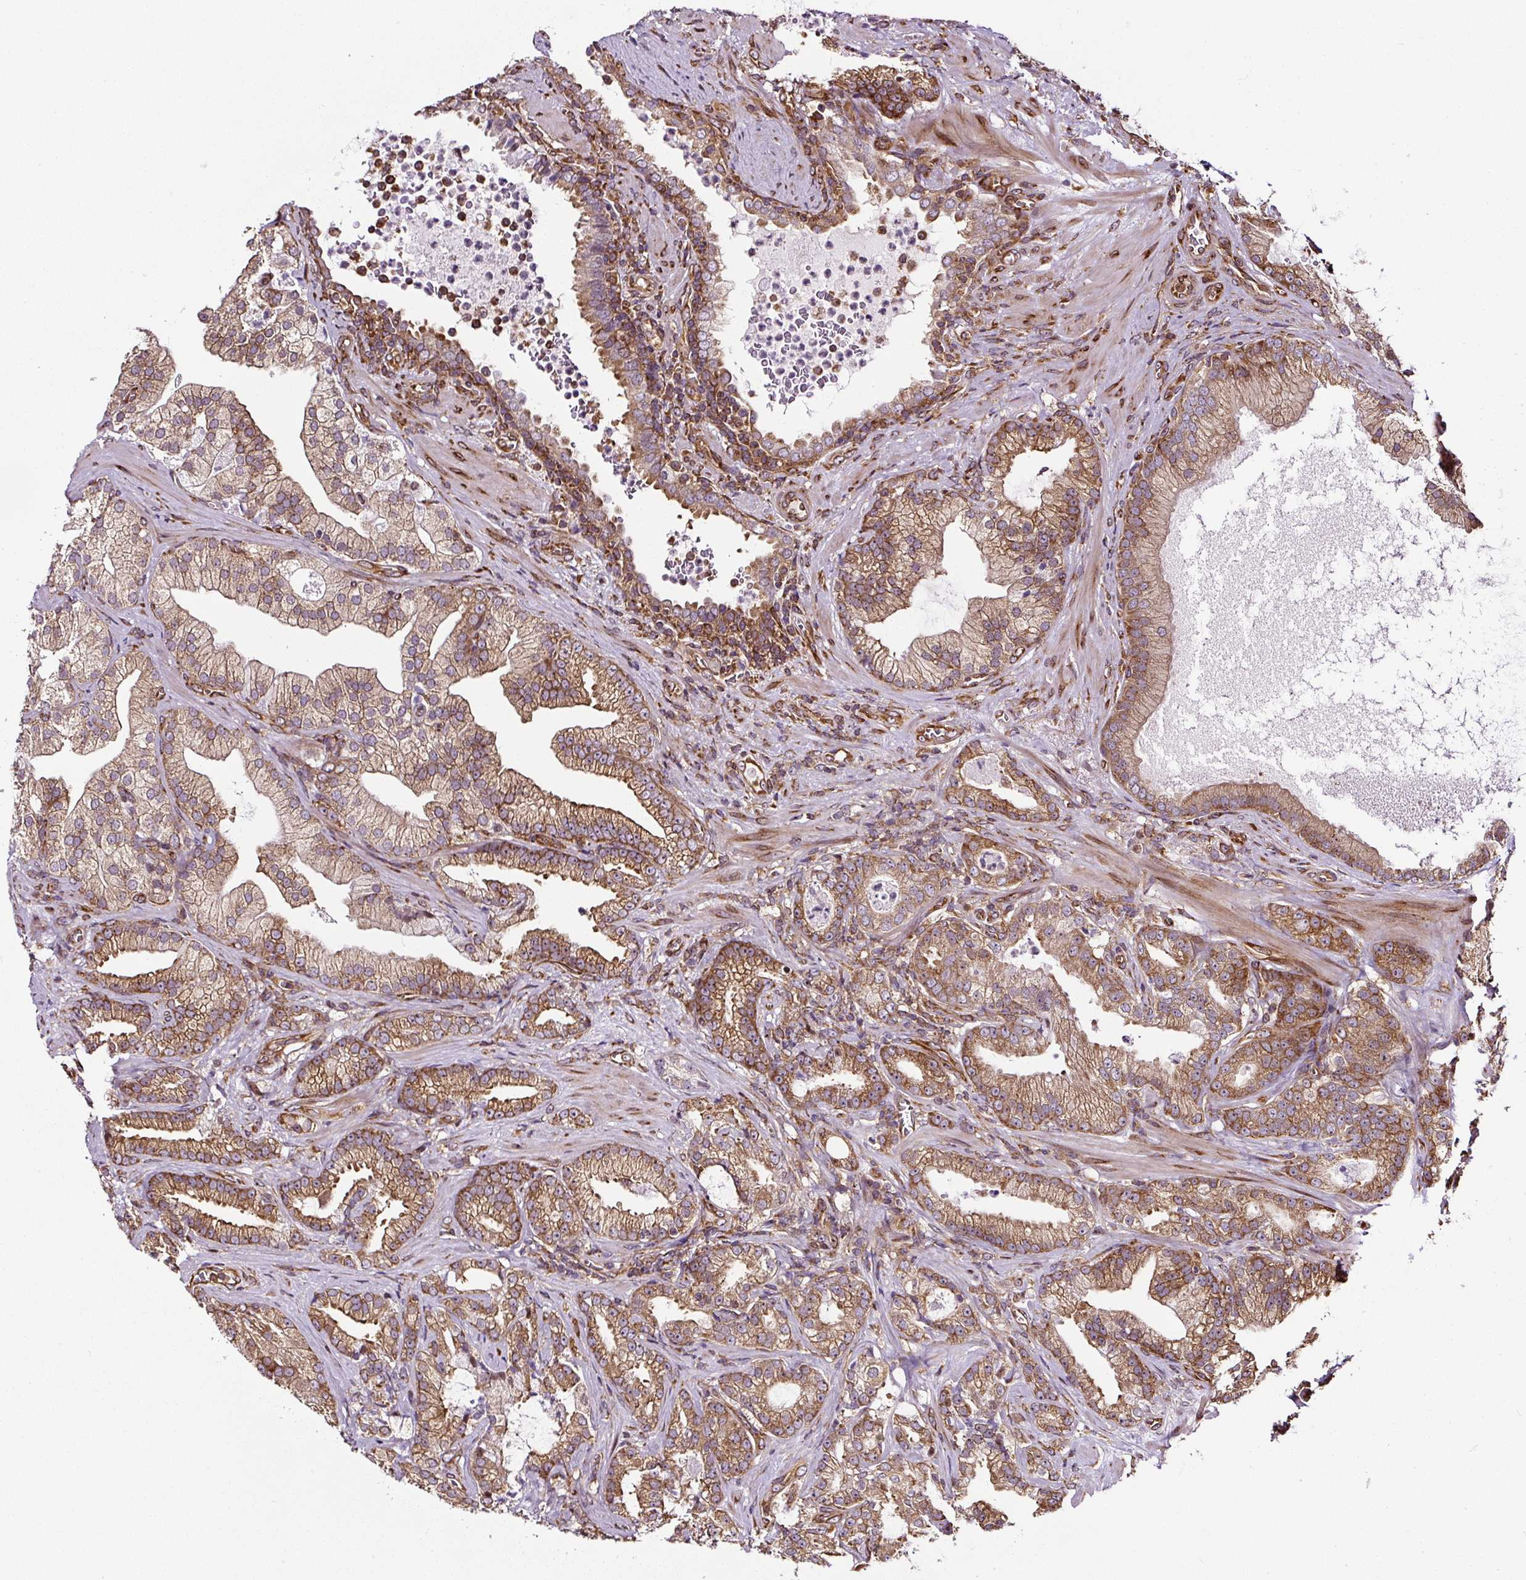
{"staining": {"intensity": "moderate", "quantity": ">75%", "location": "cytoplasmic/membranous"}, "tissue": "prostate cancer", "cell_type": "Tumor cells", "image_type": "cancer", "snomed": [{"axis": "morphology", "description": "Adenocarcinoma, High grade"}, {"axis": "topography", "description": "Prostate"}], "caption": "High-power microscopy captured an immunohistochemistry (IHC) histopathology image of adenocarcinoma (high-grade) (prostate), revealing moderate cytoplasmic/membranous expression in about >75% of tumor cells.", "gene": "KDM4E", "patient": {"sex": "male", "age": 68}}